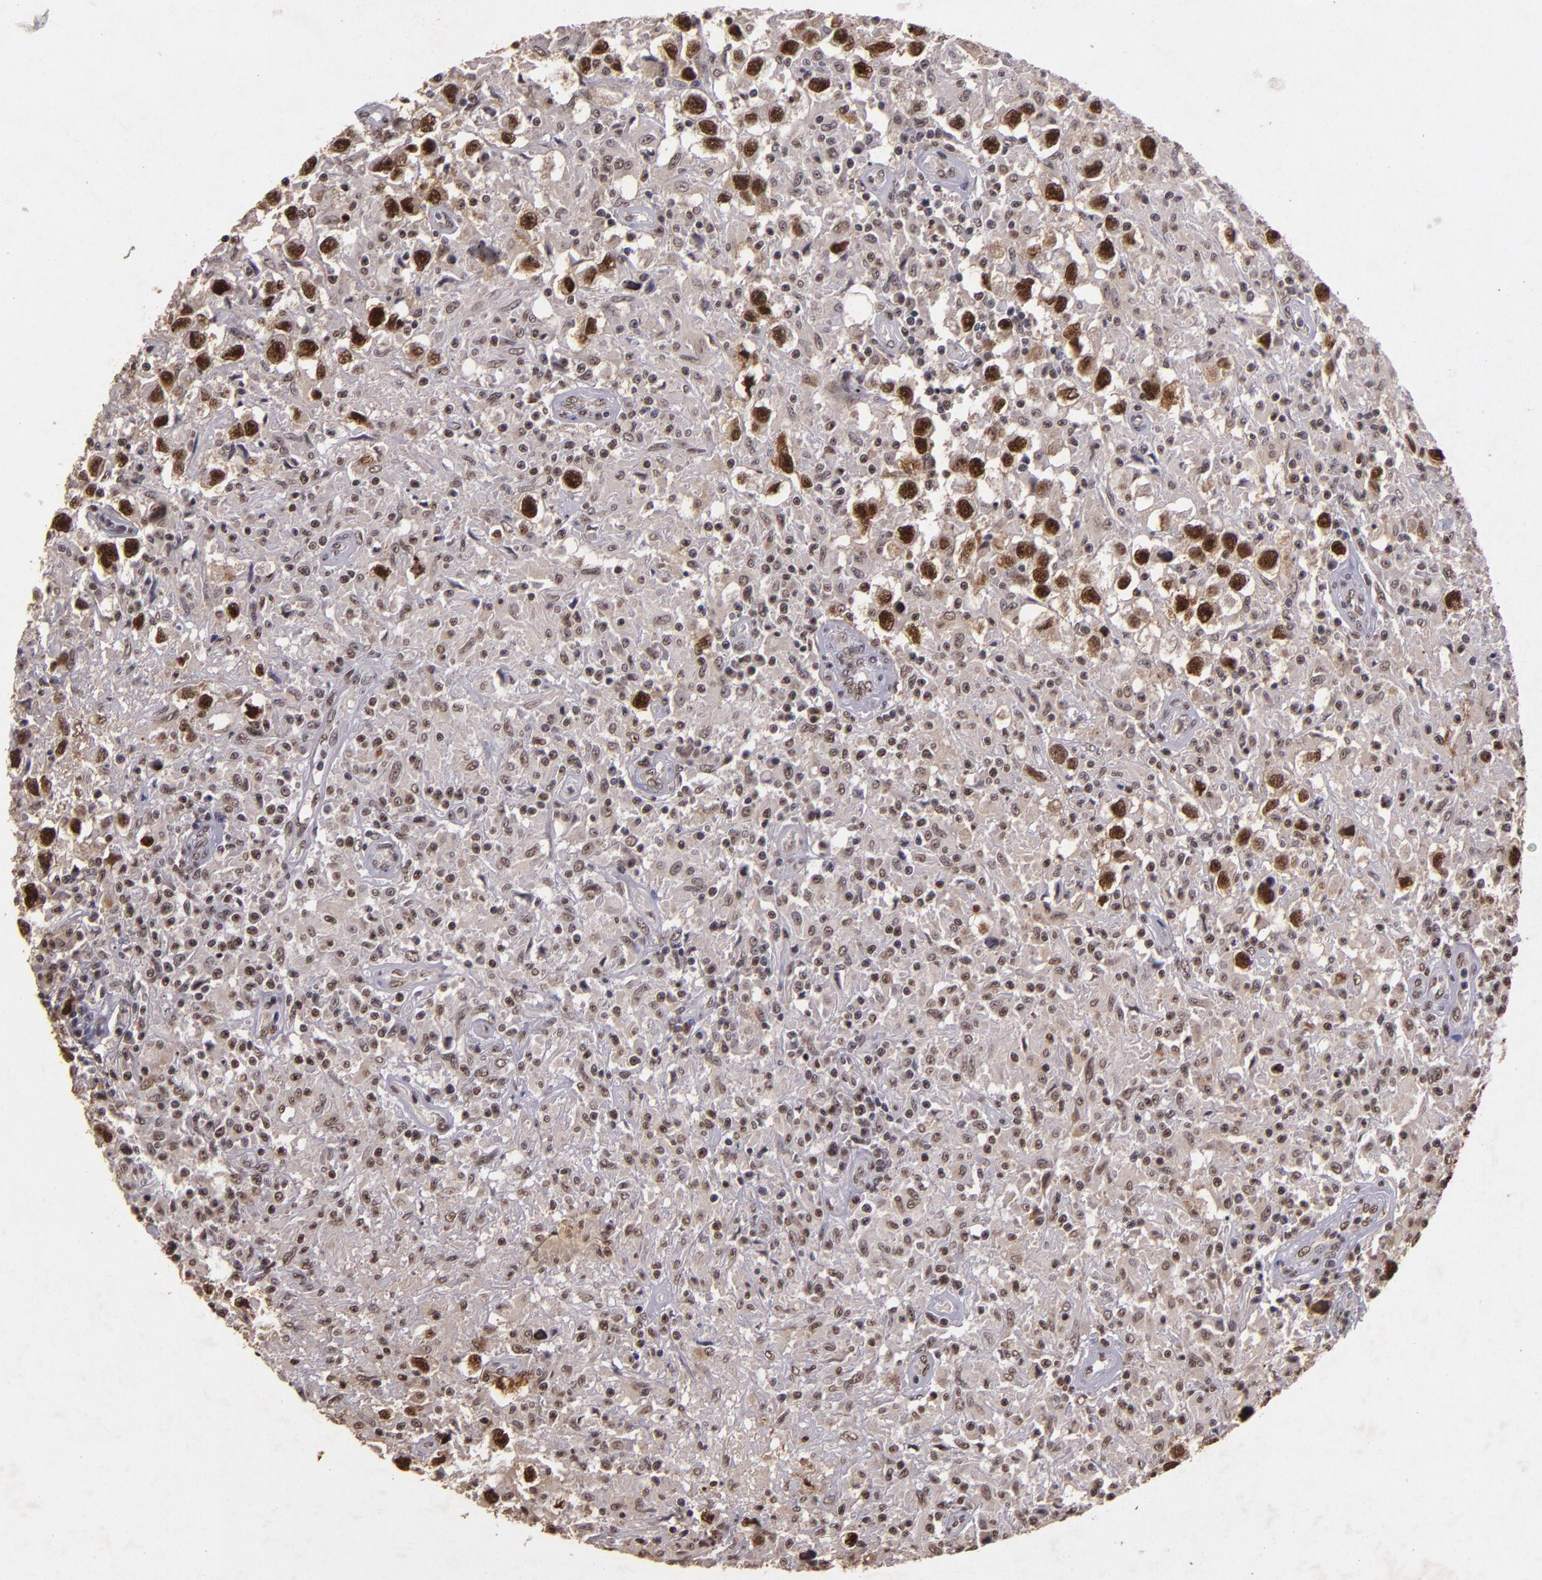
{"staining": {"intensity": "weak", "quantity": "25%-75%", "location": "cytoplasmic/membranous,nuclear"}, "tissue": "testis cancer", "cell_type": "Tumor cells", "image_type": "cancer", "snomed": [{"axis": "morphology", "description": "Seminoma, NOS"}, {"axis": "topography", "description": "Testis"}], "caption": "Immunohistochemical staining of human testis cancer (seminoma) demonstrates low levels of weak cytoplasmic/membranous and nuclear protein staining in approximately 25%-75% of tumor cells.", "gene": "CBX3", "patient": {"sex": "male", "age": 34}}